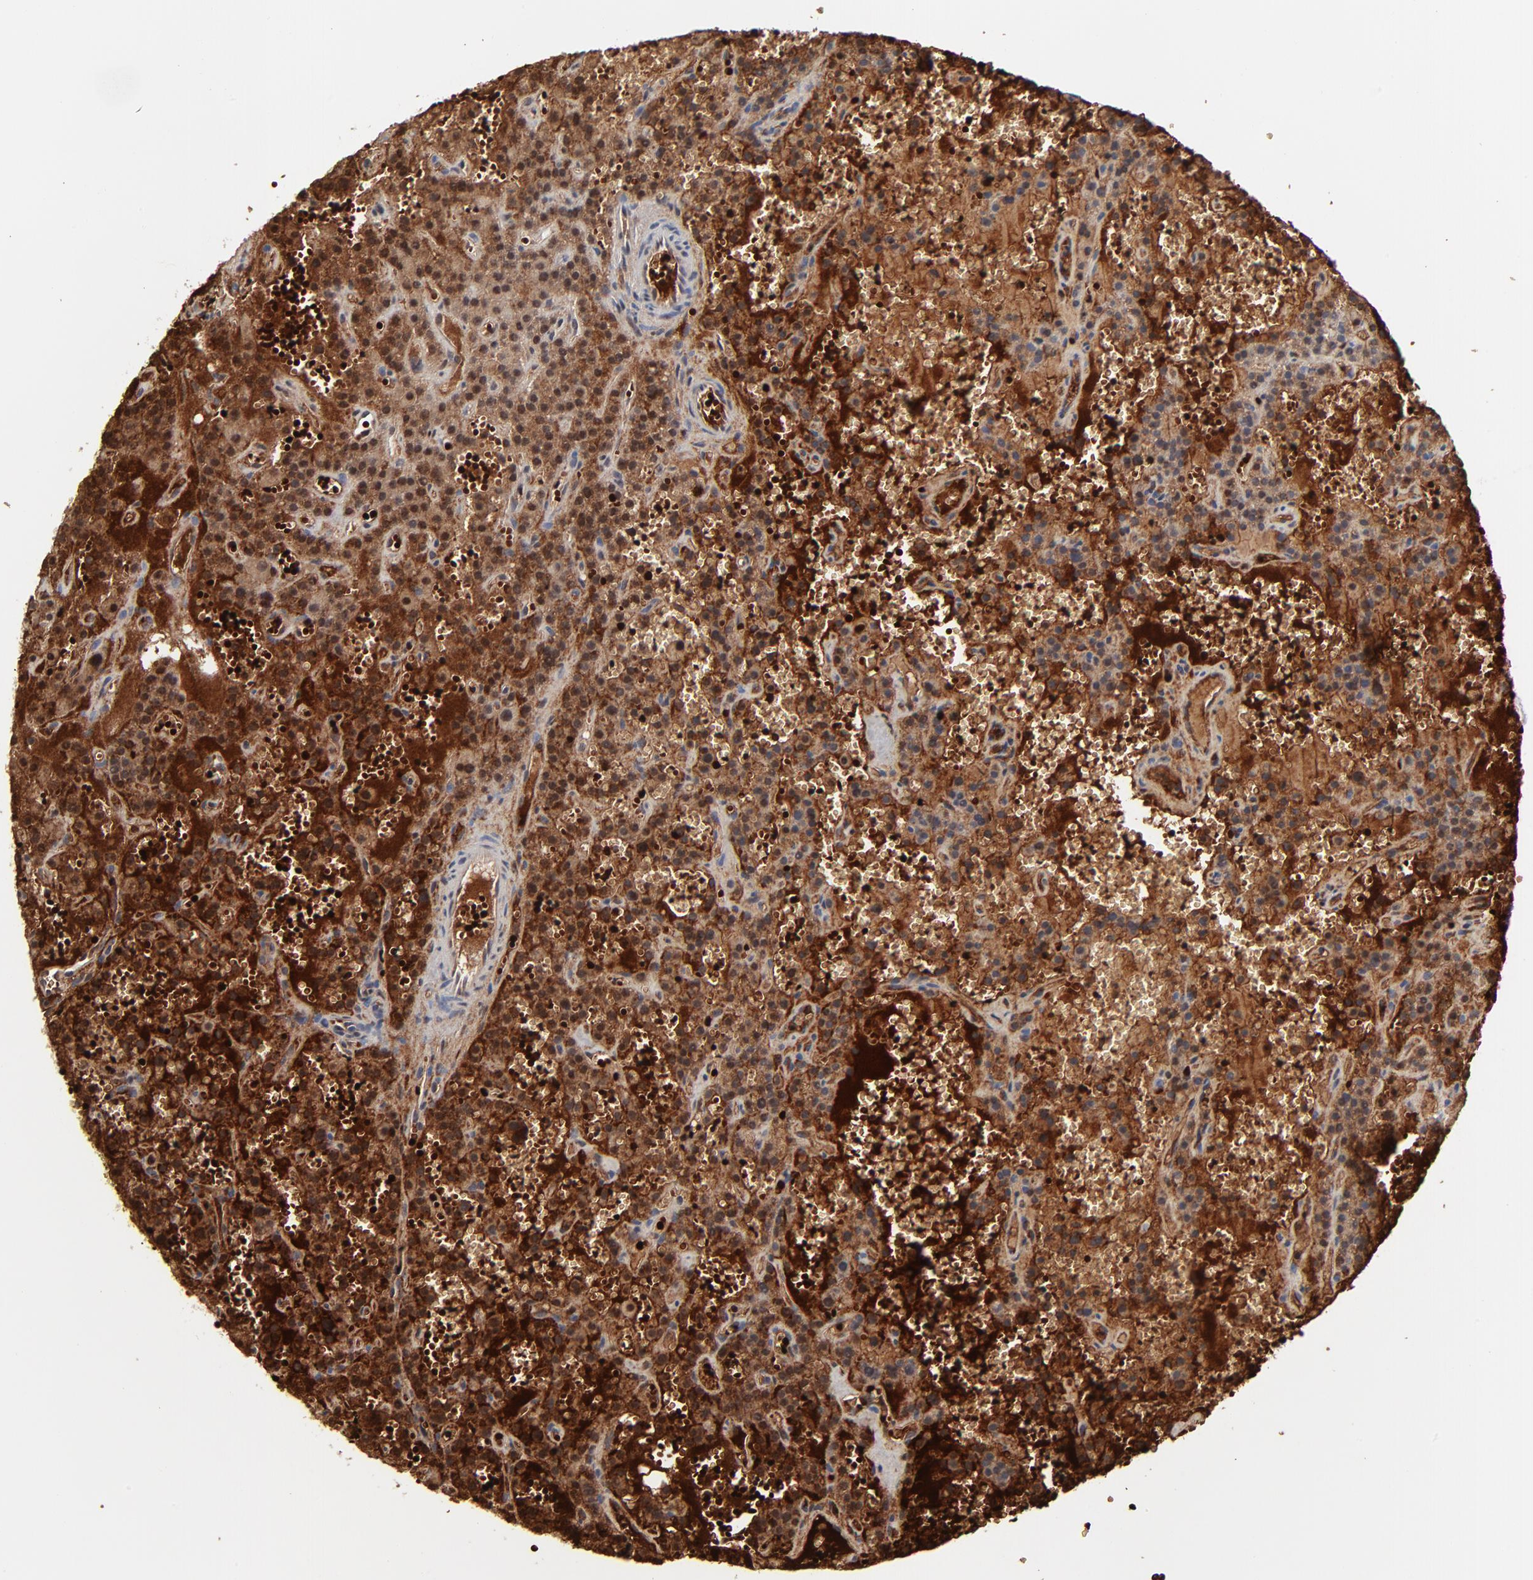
{"staining": {"intensity": "strong", "quantity": ">75%", "location": "cytoplasmic/membranous,nuclear"}, "tissue": "parathyroid gland", "cell_type": "Glandular cells", "image_type": "normal", "snomed": [{"axis": "morphology", "description": "Normal tissue, NOS"}, {"axis": "topography", "description": "Parathyroid gland"}], "caption": "About >75% of glandular cells in benign parathyroid gland exhibit strong cytoplasmic/membranous,nuclear protein expression as visualized by brown immunohistochemical staining.", "gene": "CASP10", "patient": {"sex": "male", "age": 25}}